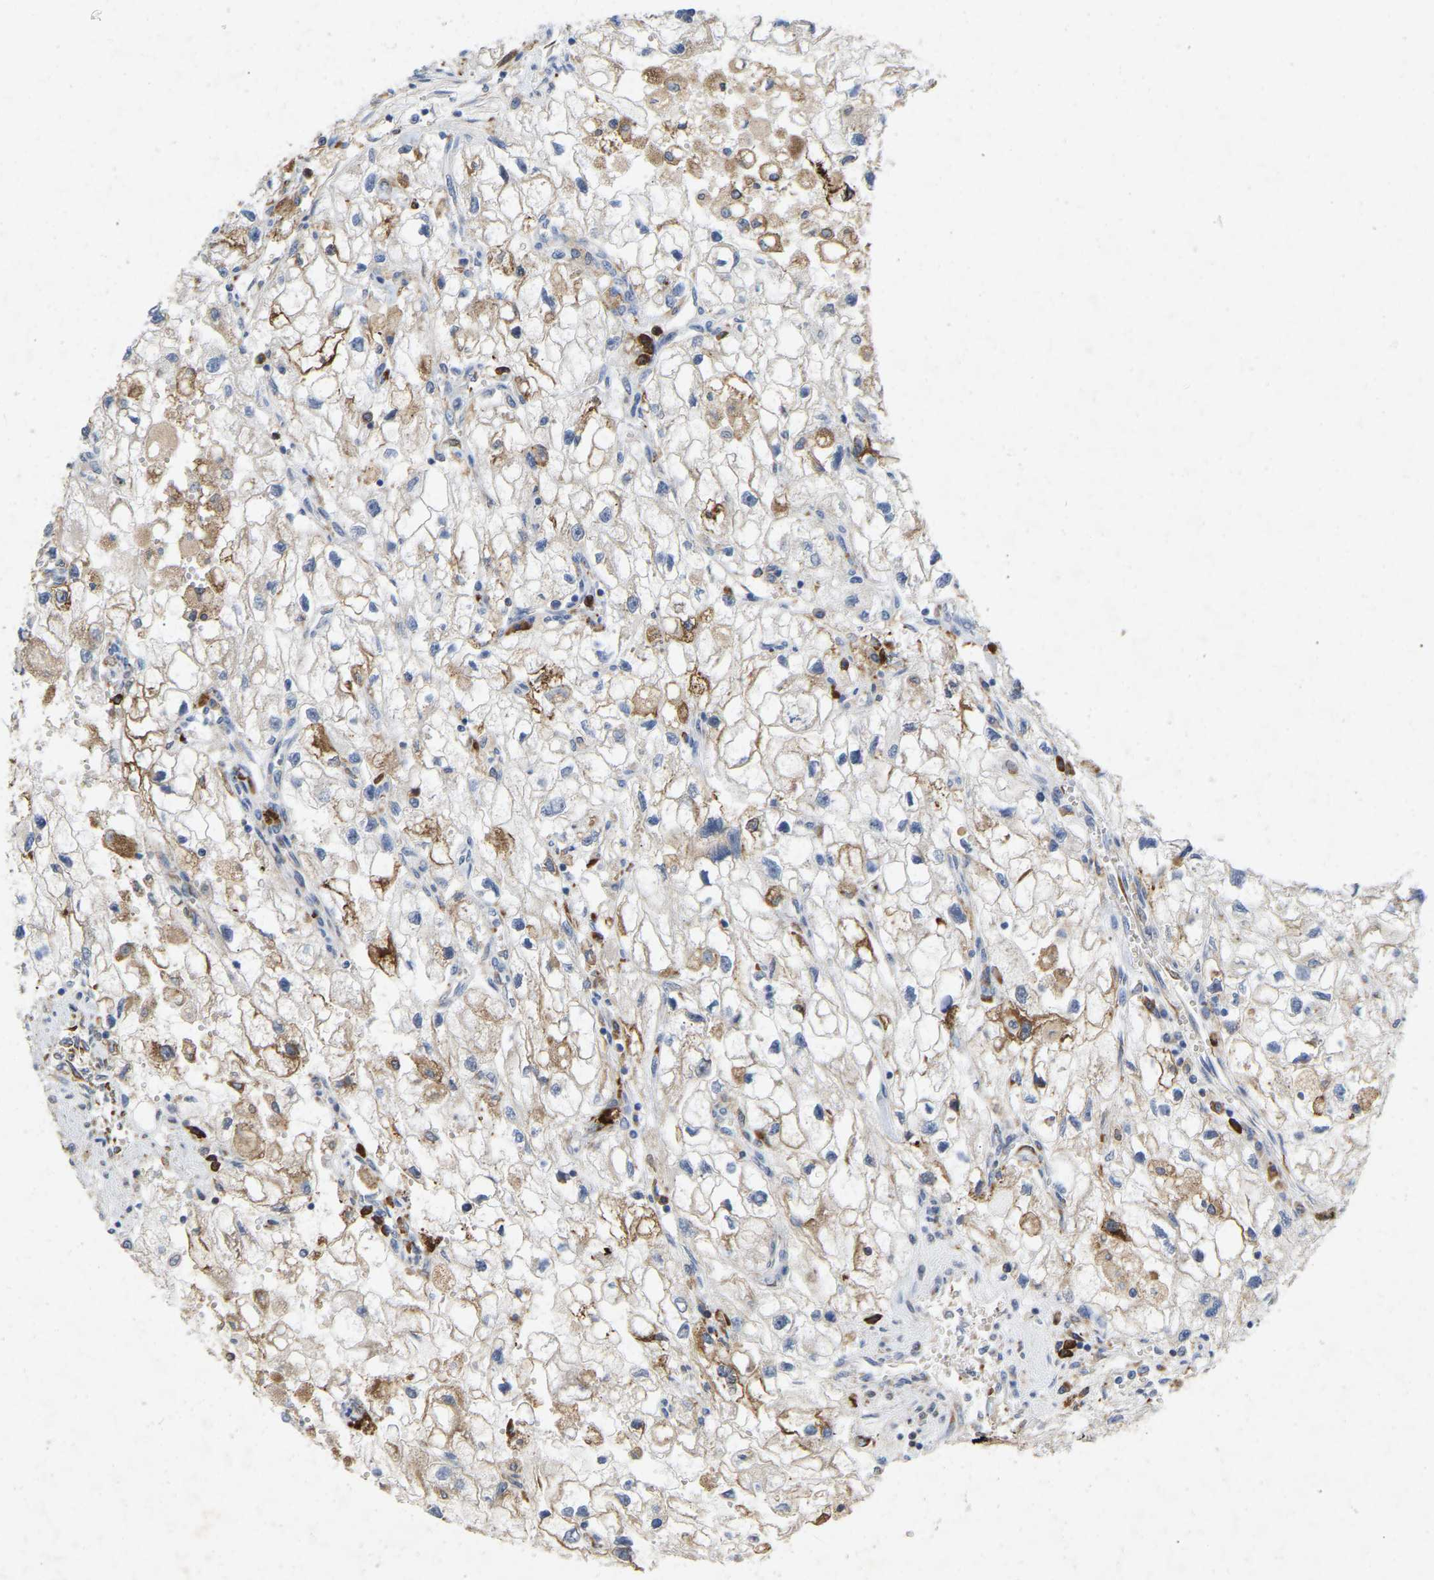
{"staining": {"intensity": "moderate", "quantity": ">75%", "location": "cytoplasmic/membranous"}, "tissue": "renal cancer", "cell_type": "Tumor cells", "image_type": "cancer", "snomed": [{"axis": "morphology", "description": "Adenocarcinoma, NOS"}, {"axis": "topography", "description": "Kidney"}], "caption": "This micrograph displays IHC staining of human adenocarcinoma (renal), with medium moderate cytoplasmic/membranous staining in approximately >75% of tumor cells.", "gene": "RHEB", "patient": {"sex": "female", "age": 70}}